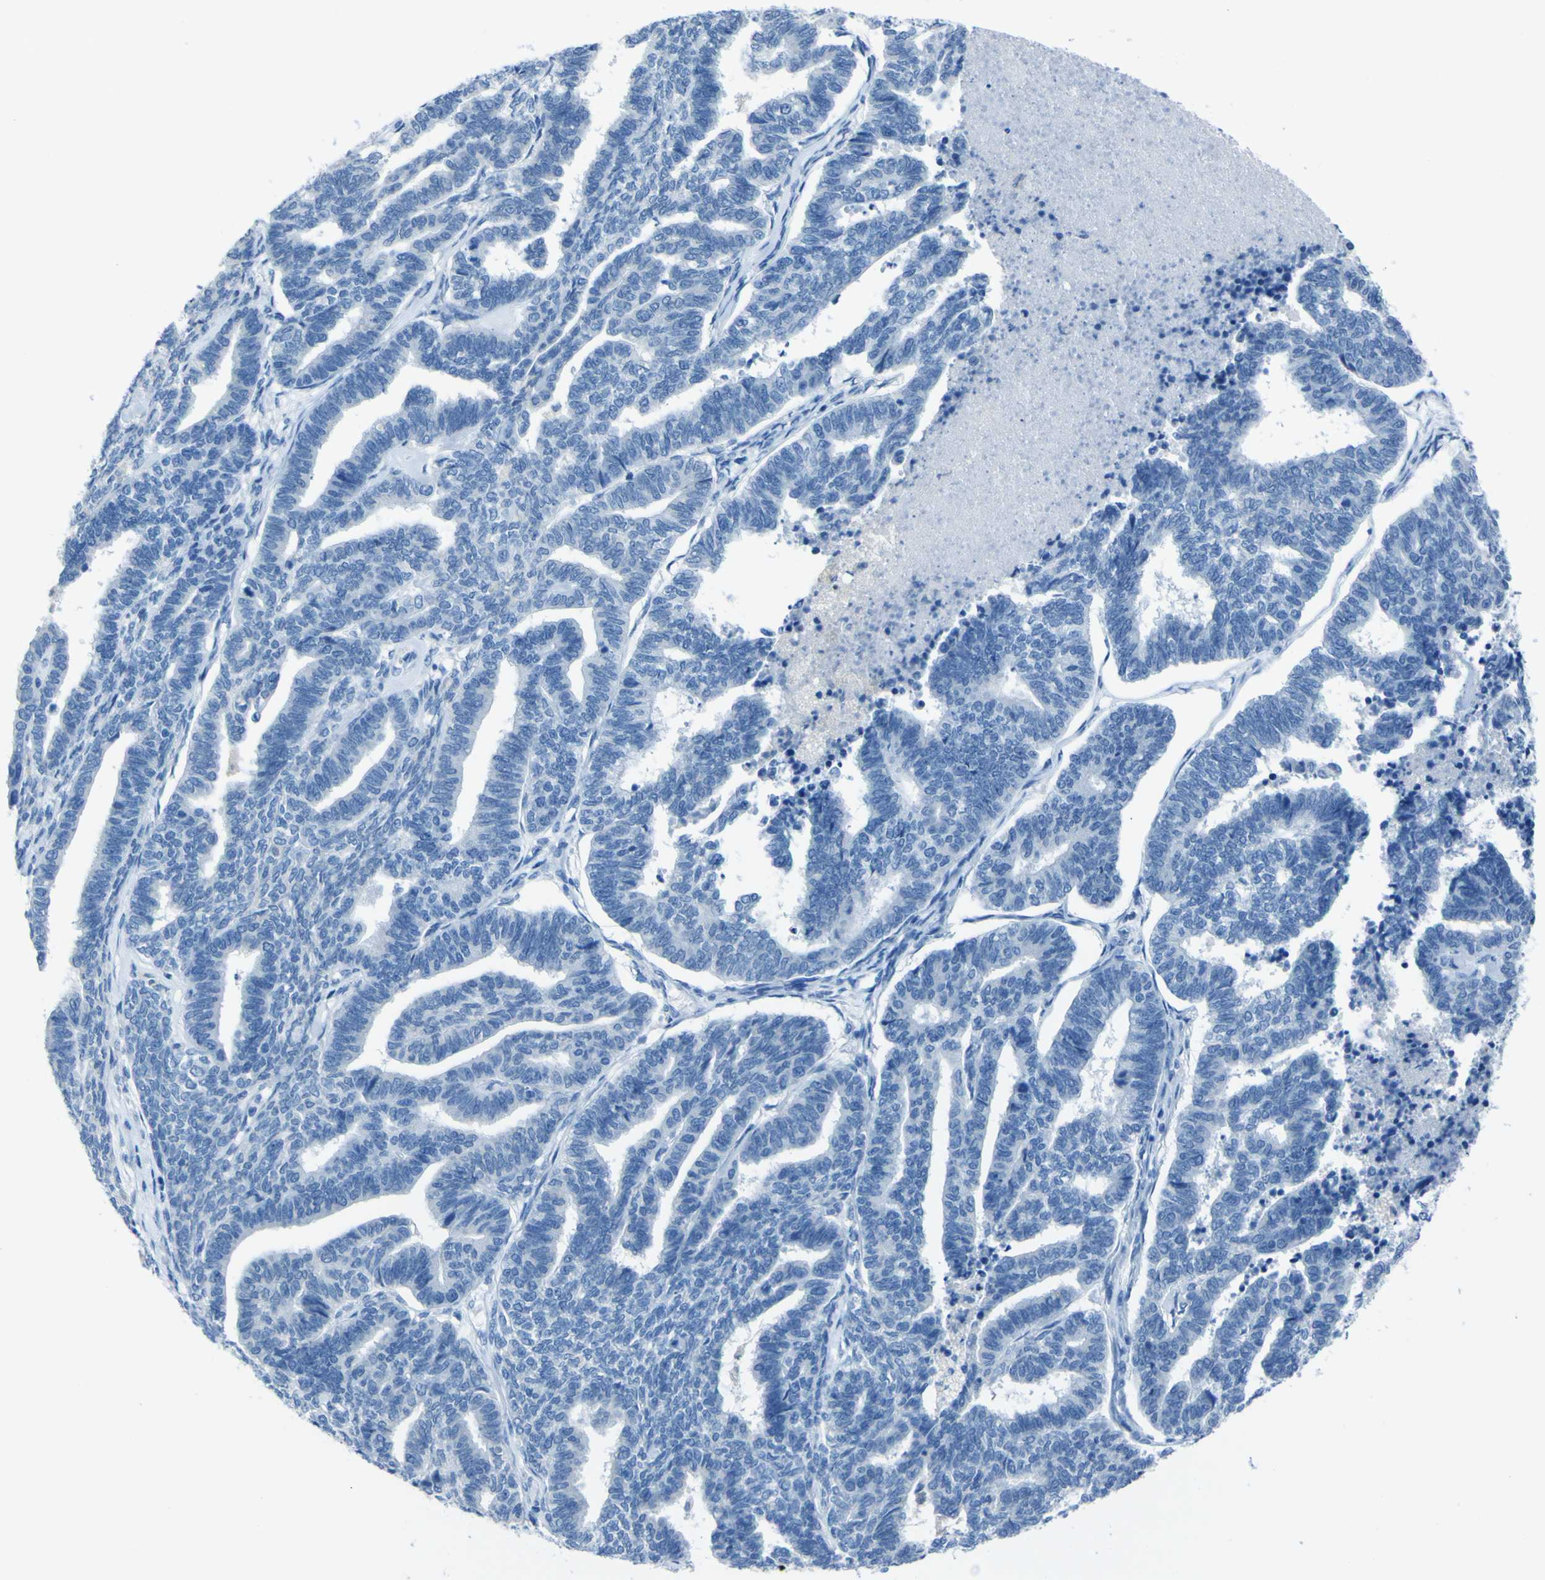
{"staining": {"intensity": "negative", "quantity": "none", "location": "none"}, "tissue": "endometrial cancer", "cell_type": "Tumor cells", "image_type": "cancer", "snomed": [{"axis": "morphology", "description": "Adenocarcinoma, NOS"}, {"axis": "topography", "description": "Endometrium"}], "caption": "The photomicrograph reveals no staining of tumor cells in adenocarcinoma (endometrial). (Immunohistochemistry (ihc), brightfield microscopy, high magnification).", "gene": "PHKG1", "patient": {"sex": "female", "age": 70}}